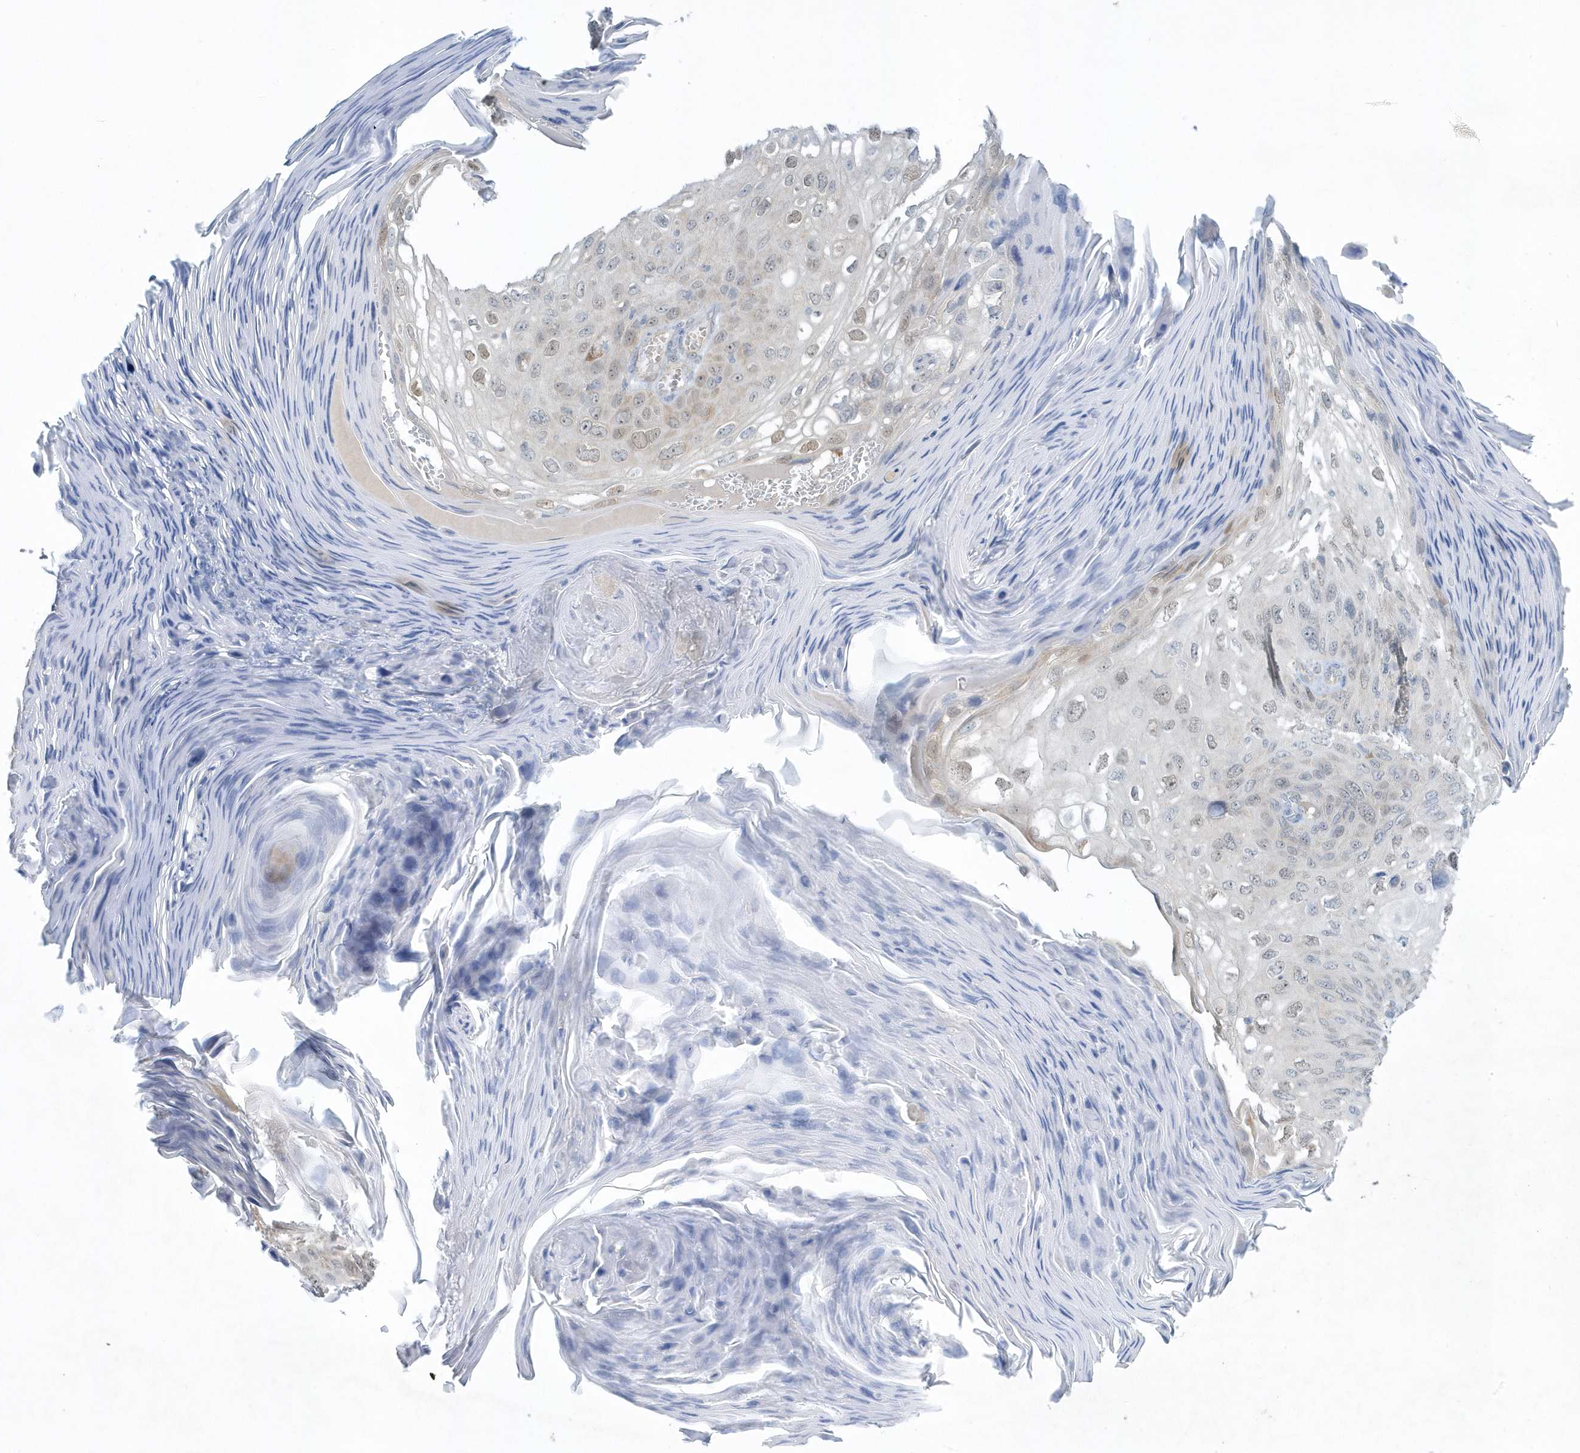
{"staining": {"intensity": "weak", "quantity": "<25%", "location": "nuclear"}, "tissue": "skin cancer", "cell_type": "Tumor cells", "image_type": "cancer", "snomed": [{"axis": "morphology", "description": "Squamous cell carcinoma, NOS"}, {"axis": "topography", "description": "Skin"}], "caption": "This is an immunohistochemistry image of skin squamous cell carcinoma. There is no staining in tumor cells.", "gene": "SCN3A", "patient": {"sex": "female", "age": 90}}